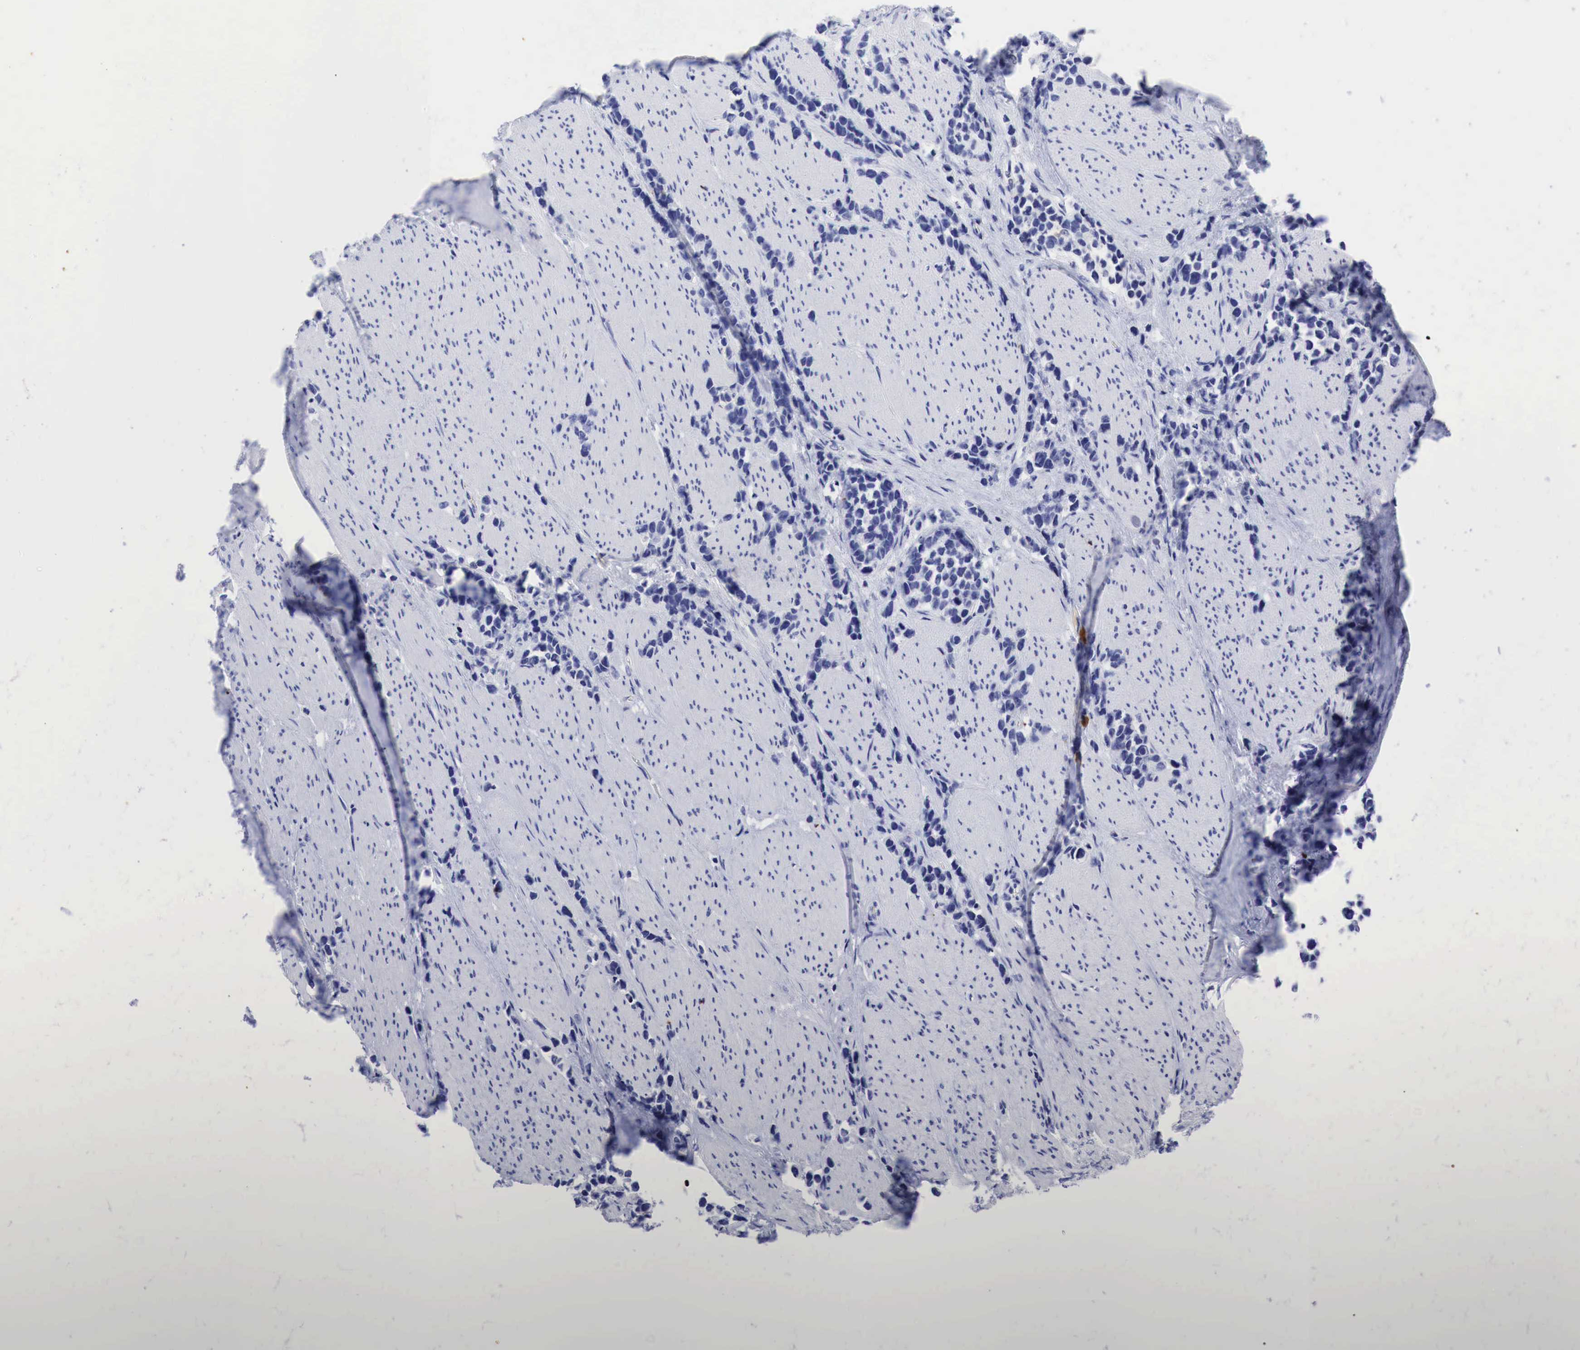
{"staining": {"intensity": "negative", "quantity": "none", "location": "none"}, "tissue": "stomach cancer", "cell_type": "Tumor cells", "image_type": "cancer", "snomed": [{"axis": "morphology", "description": "Adenocarcinoma, NOS"}, {"axis": "topography", "description": "Stomach, upper"}], "caption": "A micrograph of human stomach adenocarcinoma is negative for staining in tumor cells. Nuclei are stained in blue.", "gene": "INHA", "patient": {"sex": "male", "age": 71}}